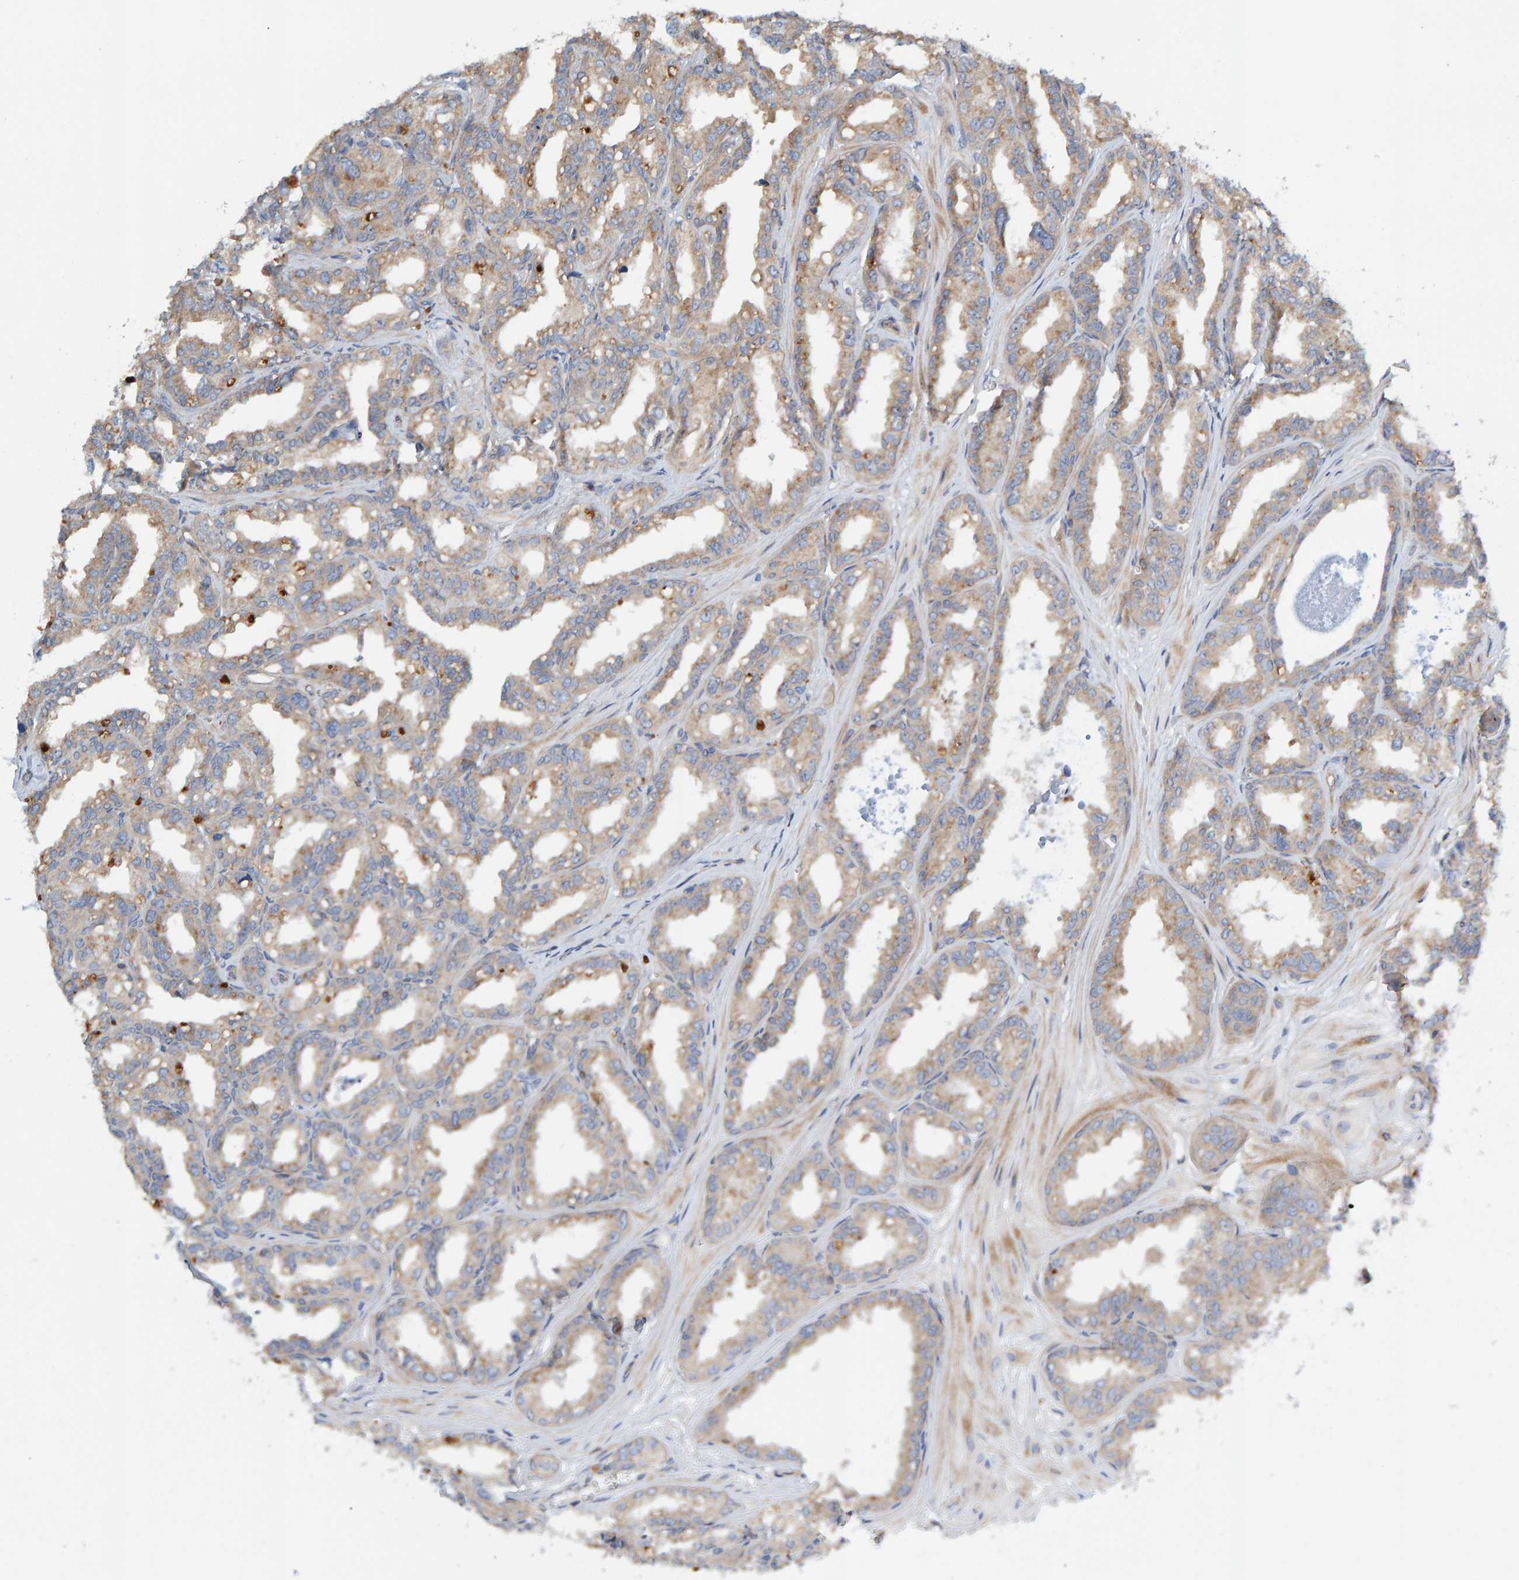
{"staining": {"intensity": "weak", "quantity": ">75%", "location": "cytoplasmic/membranous"}, "tissue": "seminal vesicle", "cell_type": "Glandular cells", "image_type": "normal", "snomed": [{"axis": "morphology", "description": "Normal tissue, NOS"}, {"axis": "topography", "description": "Prostate"}, {"axis": "topography", "description": "Seminal veicle"}], "caption": "Glandular cells exhibit low levels of weak cytoplasmic/membranous expression in about >75% of cells in unremarkable human seminal vesicle.", "gene": "CCM2", "patient": {"sex": "male", "age": 51}}